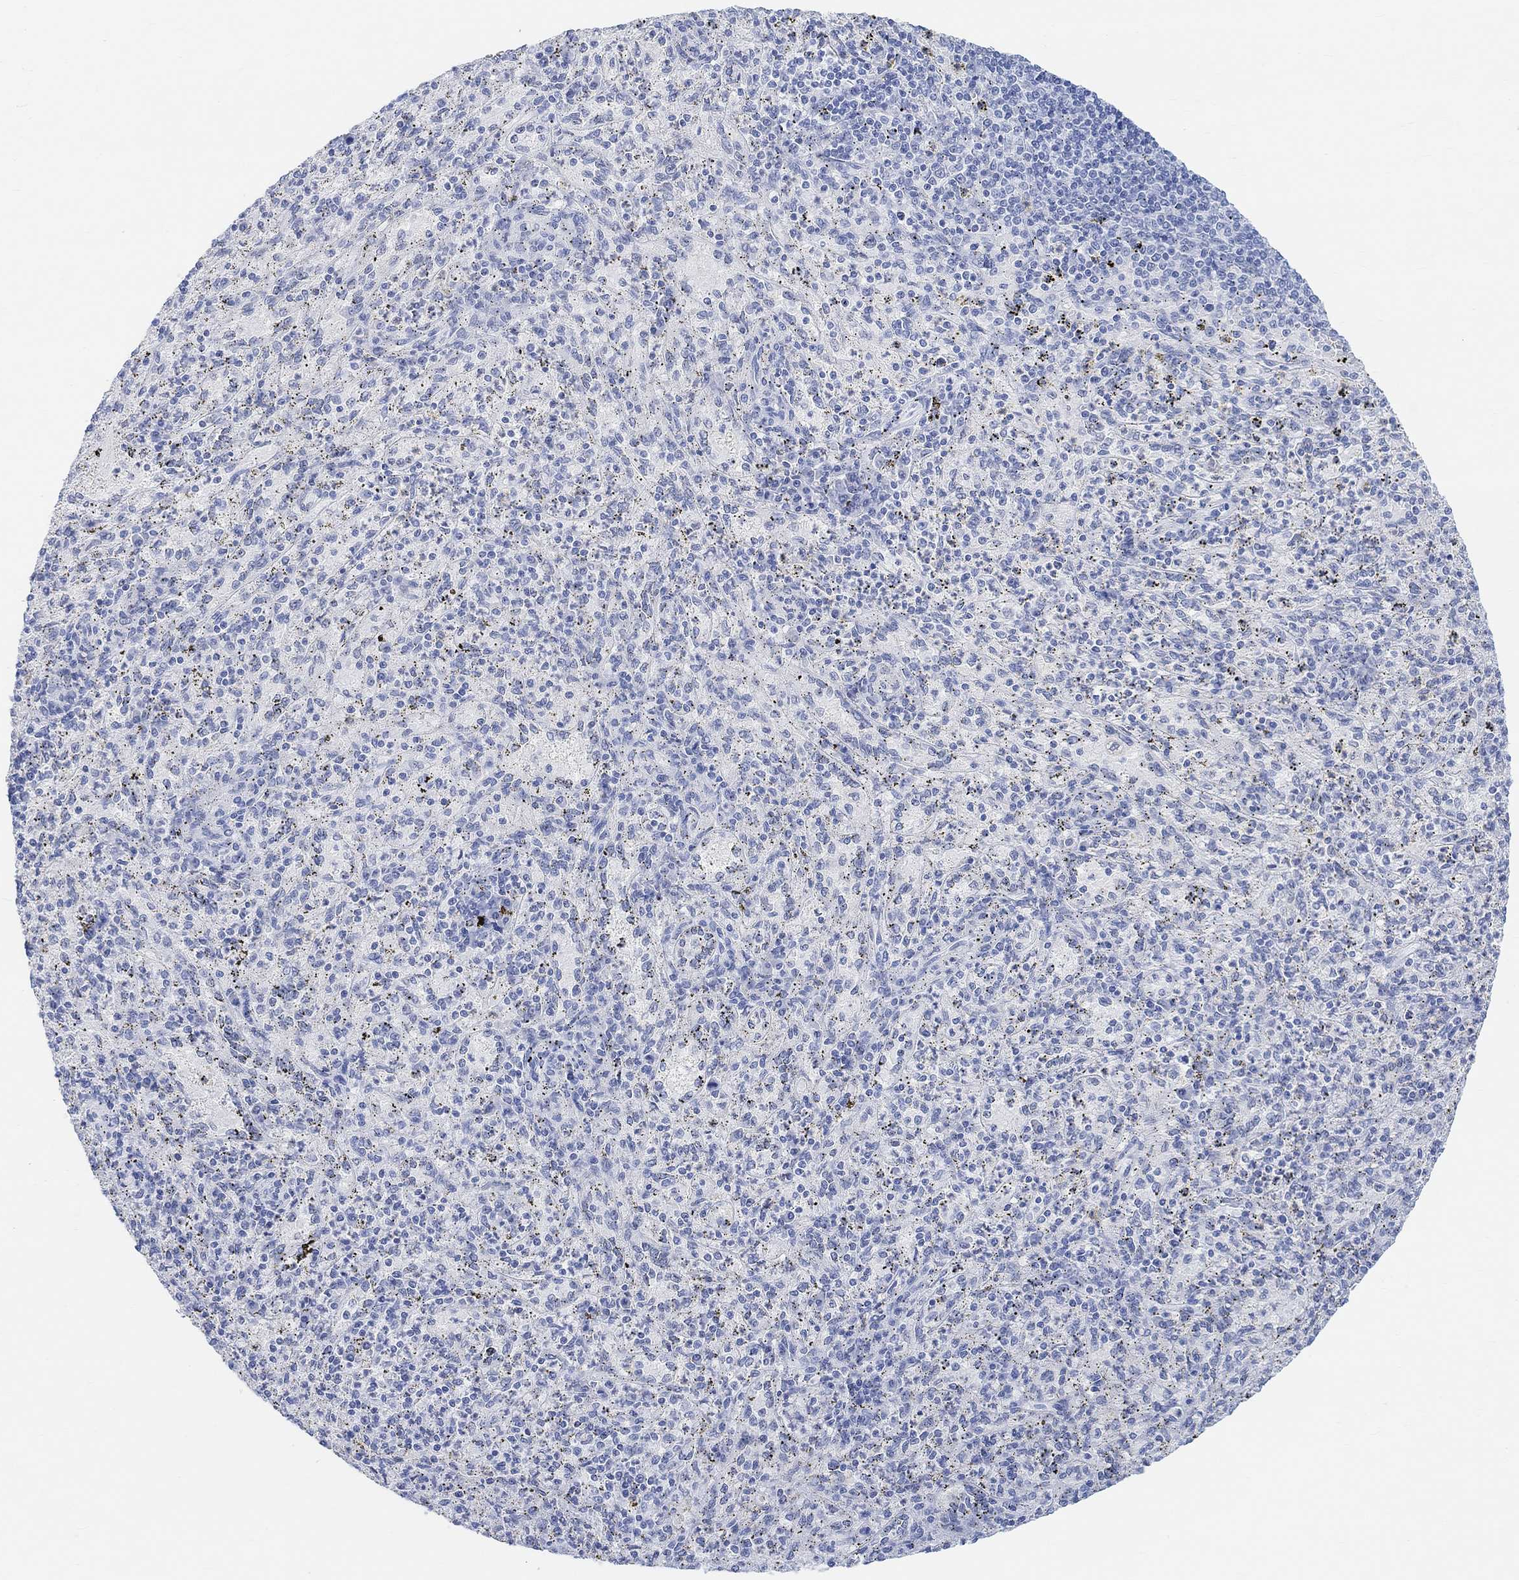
{"staining": {"intensity": "negative", "quantity": "none", "location": "none"}, "tissue": "spleen", "cell_type": "Cells in red pulp", "image_type": "normal", "snomed": [{"axis": "morphology", "description": "Normal tissue, NOS"}, {"axis": "topography", "description": "Spleen"}], "caption": "This is an immunohistochemistry (IHC) image of normal human spleen. There is no positivity in cells in red pulp.", "gene": "ENO4", "patient": {"sex": "male", "age": 60}}